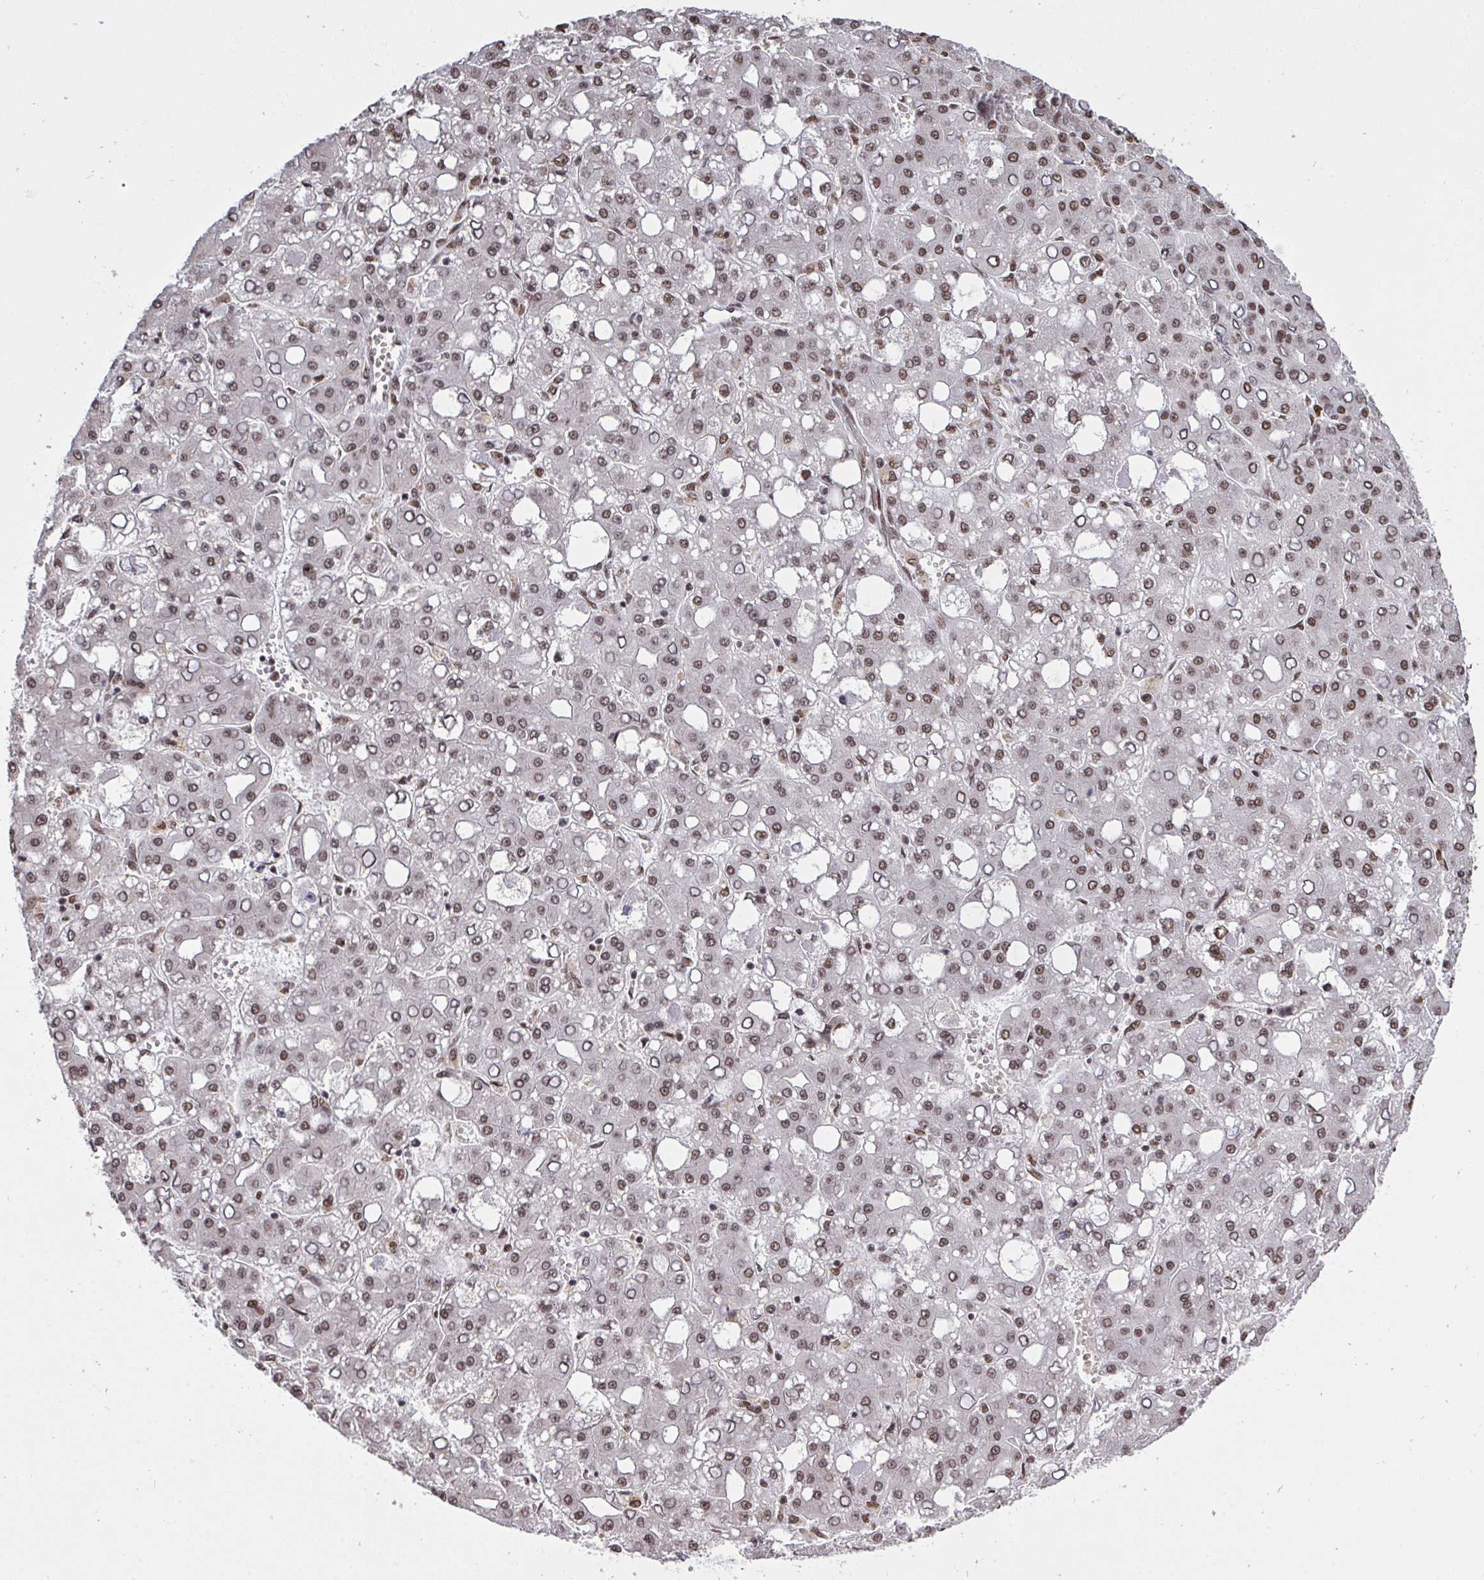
{"staining": {"intensity": "moderate", "quantity": ">75%", "location": "nuclear"}, "tissue": "liver cancer", "cell_type": "Tumor cells", "image_type": "cancer", "snomed": [{"axis": "morphology", "description": "Carcinoma, Hepatocellular, NOS"}, {"axis": "topography", "description": "Liver"}], "caption": "Immunohistochemical staining of liver cancer (hepatocellular carcinoma) shows moderate nuclear protein positivity in about >75% of tumor cells.", "gene": "HNRNPL", "patient": {"sex": "male", "age": 65}}